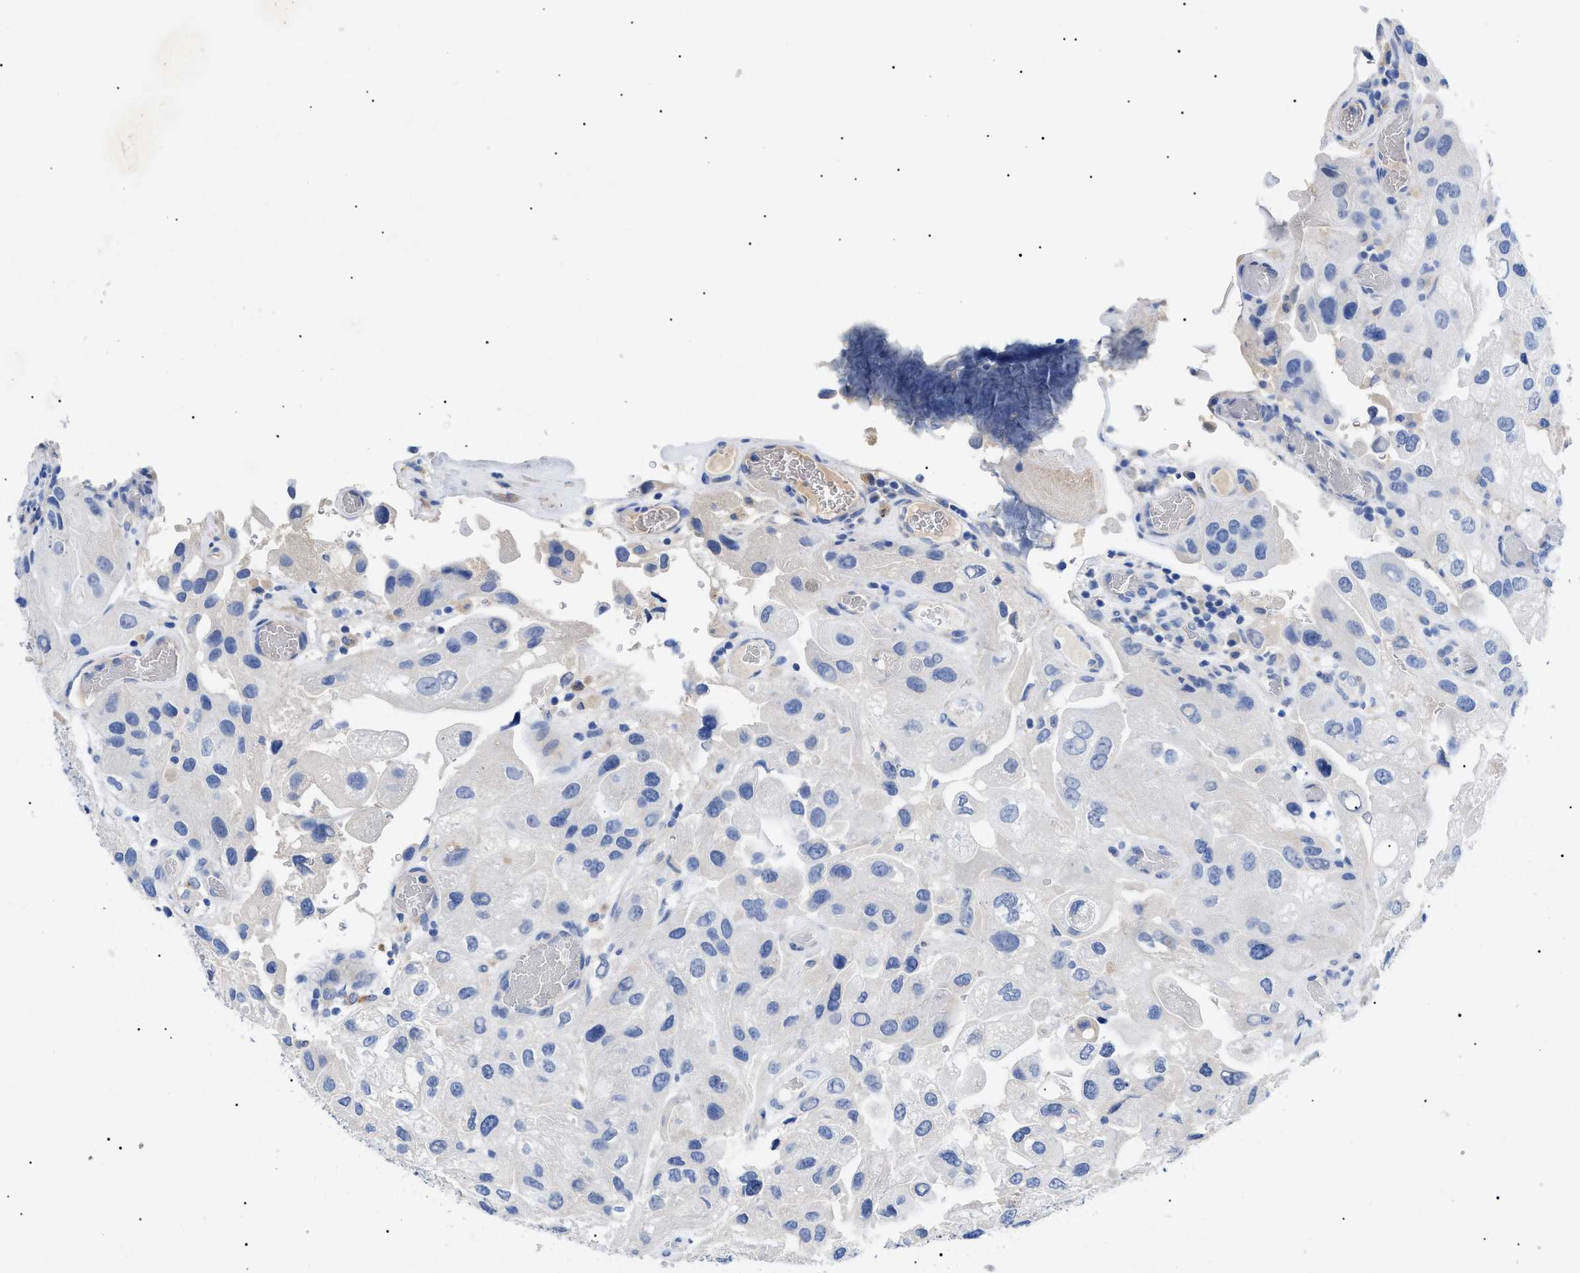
{"staining": {"intensity": "negative", "quantity": "none", "location": "none"}, "tissue": "urothelial cancer", "cell_type": "Tumor cells", "image_type": "cancer", "snomed": [{"axis": "morphology", "description": "Urothelial carcinoma, High grade"}, {"axis": "topography", "description": "Urinary bladder"}], "caption": "An immunohistochemistry image of urothelial cancer is shown. There is no staining in tumor cells of urothelial cancer.", "gene": "ACKR1", "patient": {"sex": "female", "age": 64}}